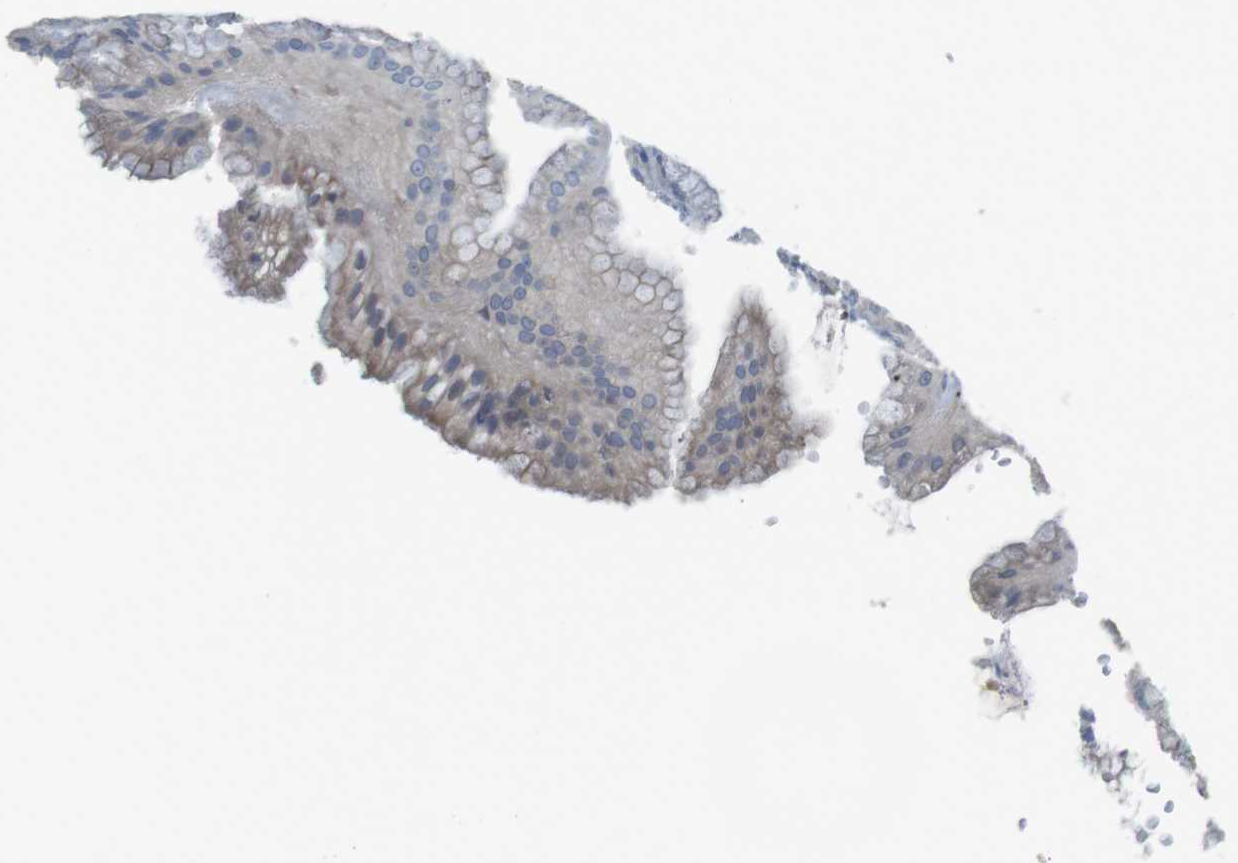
{"staining": {"intensity": "moderate", "quantity": ">75%", "location": "cytoplasmic/membranous"}, "tissue": "stomach", "cell_type": "Glandular cells", "image_type": "normal", "snomed": [{"axis": "morphology", "description": "Normal tissue, NOS"}, {"axis": "topography", "description": "Stomach, lower"}], "caption": "Protein staining demonstrates moderate cytoplasmic/membranous expression in approximately >75% of glandular cells in benign stomach.", "gene": "CASP2", "patient": {"sex": "male", "age": 71}}